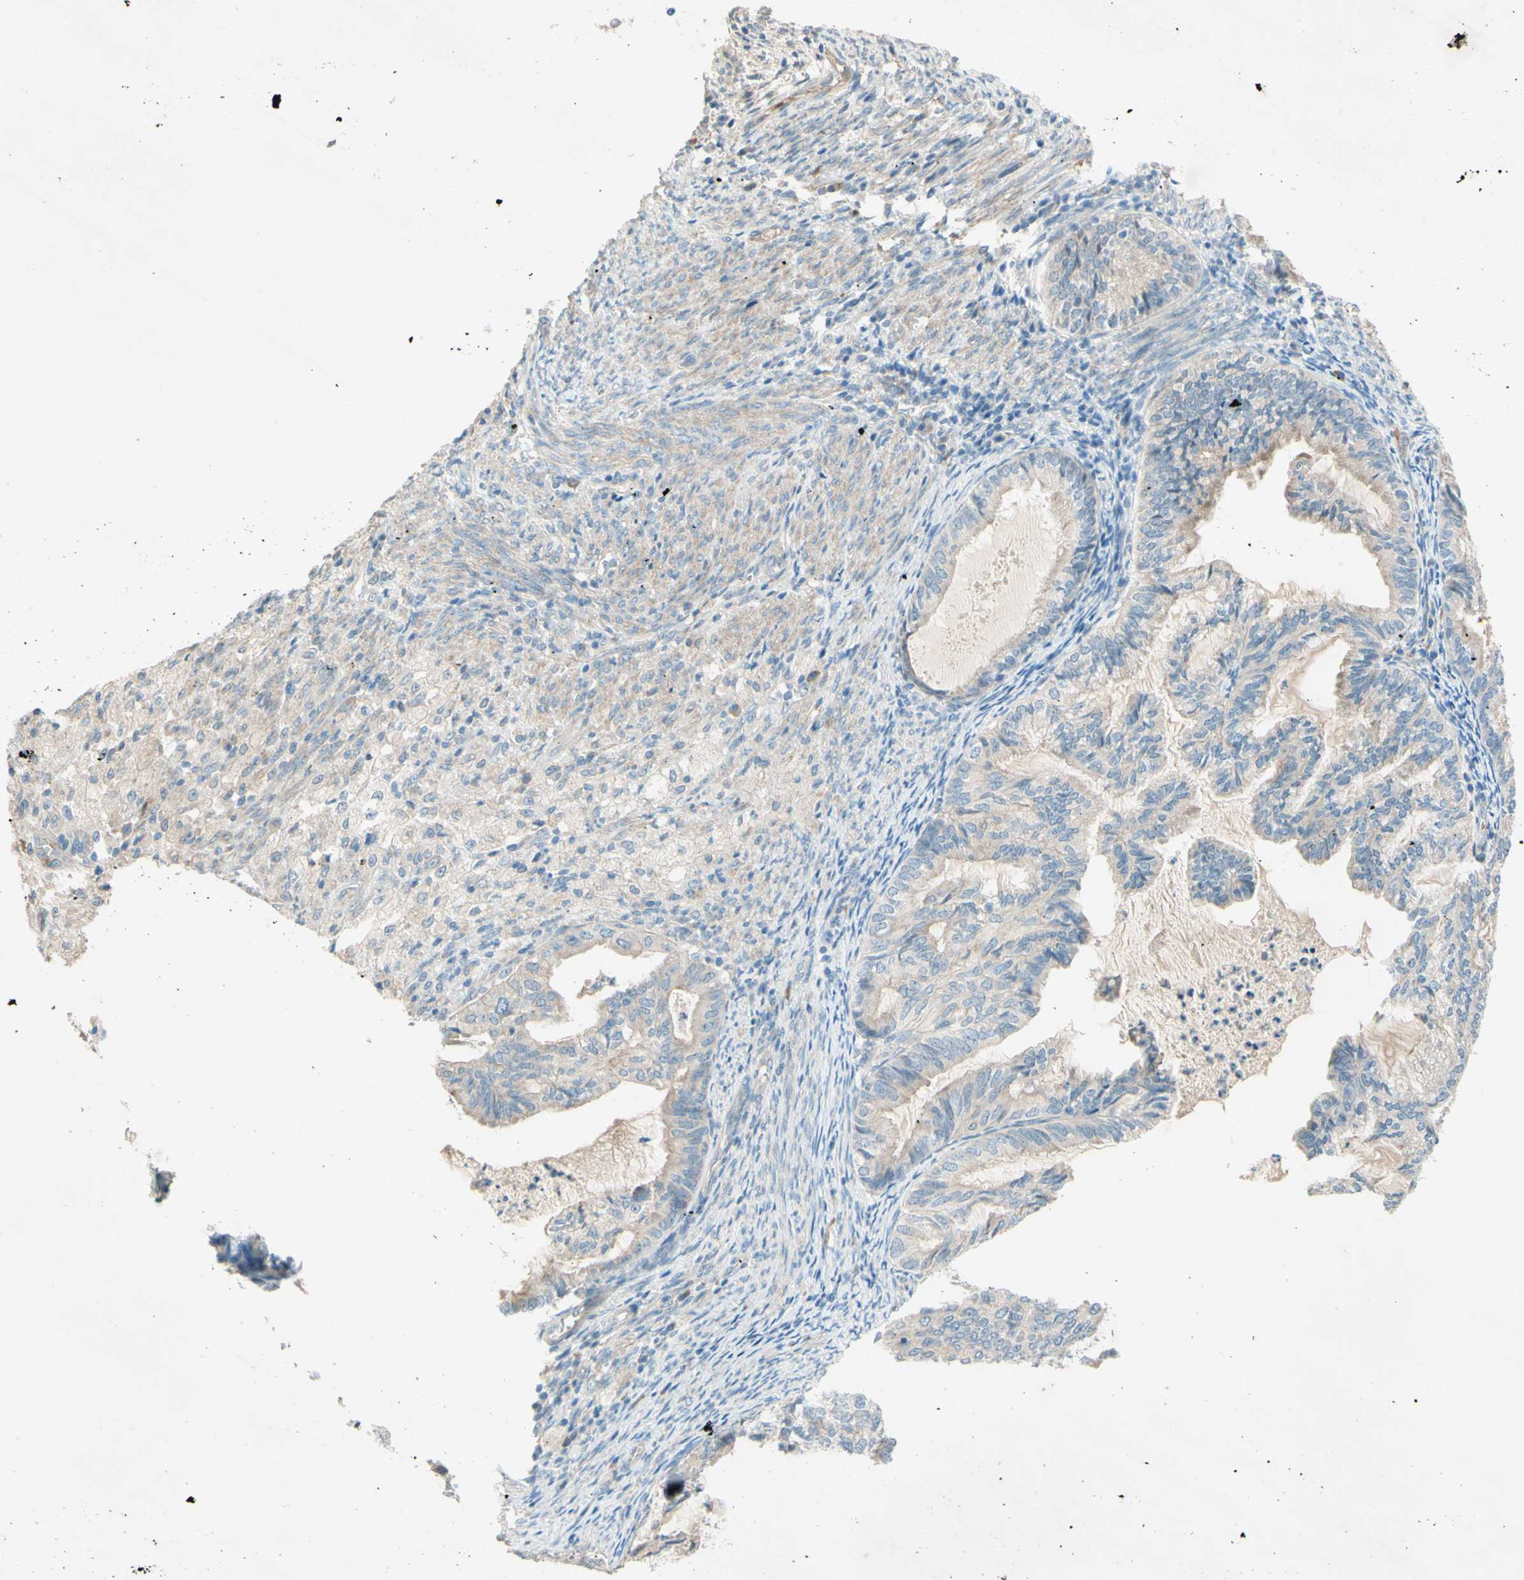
{"staining": {"intensity": "weak", "quantity": ">75%", "location": "cytoplasmic/membranous"}, "tissue": "cervical cancer", "cell_type": "Tumor cells", "image_type": "cancer", "snomed": [{"axis": "morphology", "description": "Normal tissue, NOS"}, {"axis": "morphology", "description": "Adenocarcinoma, NOS"}, {"axis": "topography", "description": "Cervix"}, {"axis": "topography", "description": "Endometrium"}], "caption": "Immunohistochemical staining of human cervical adenocarcinoma displays low levels of weak cytoplasmic/membranous positivity in about >75% of tumor cells.", "gene": "IL2", "patient": {"sex": "female", "age": 86}}